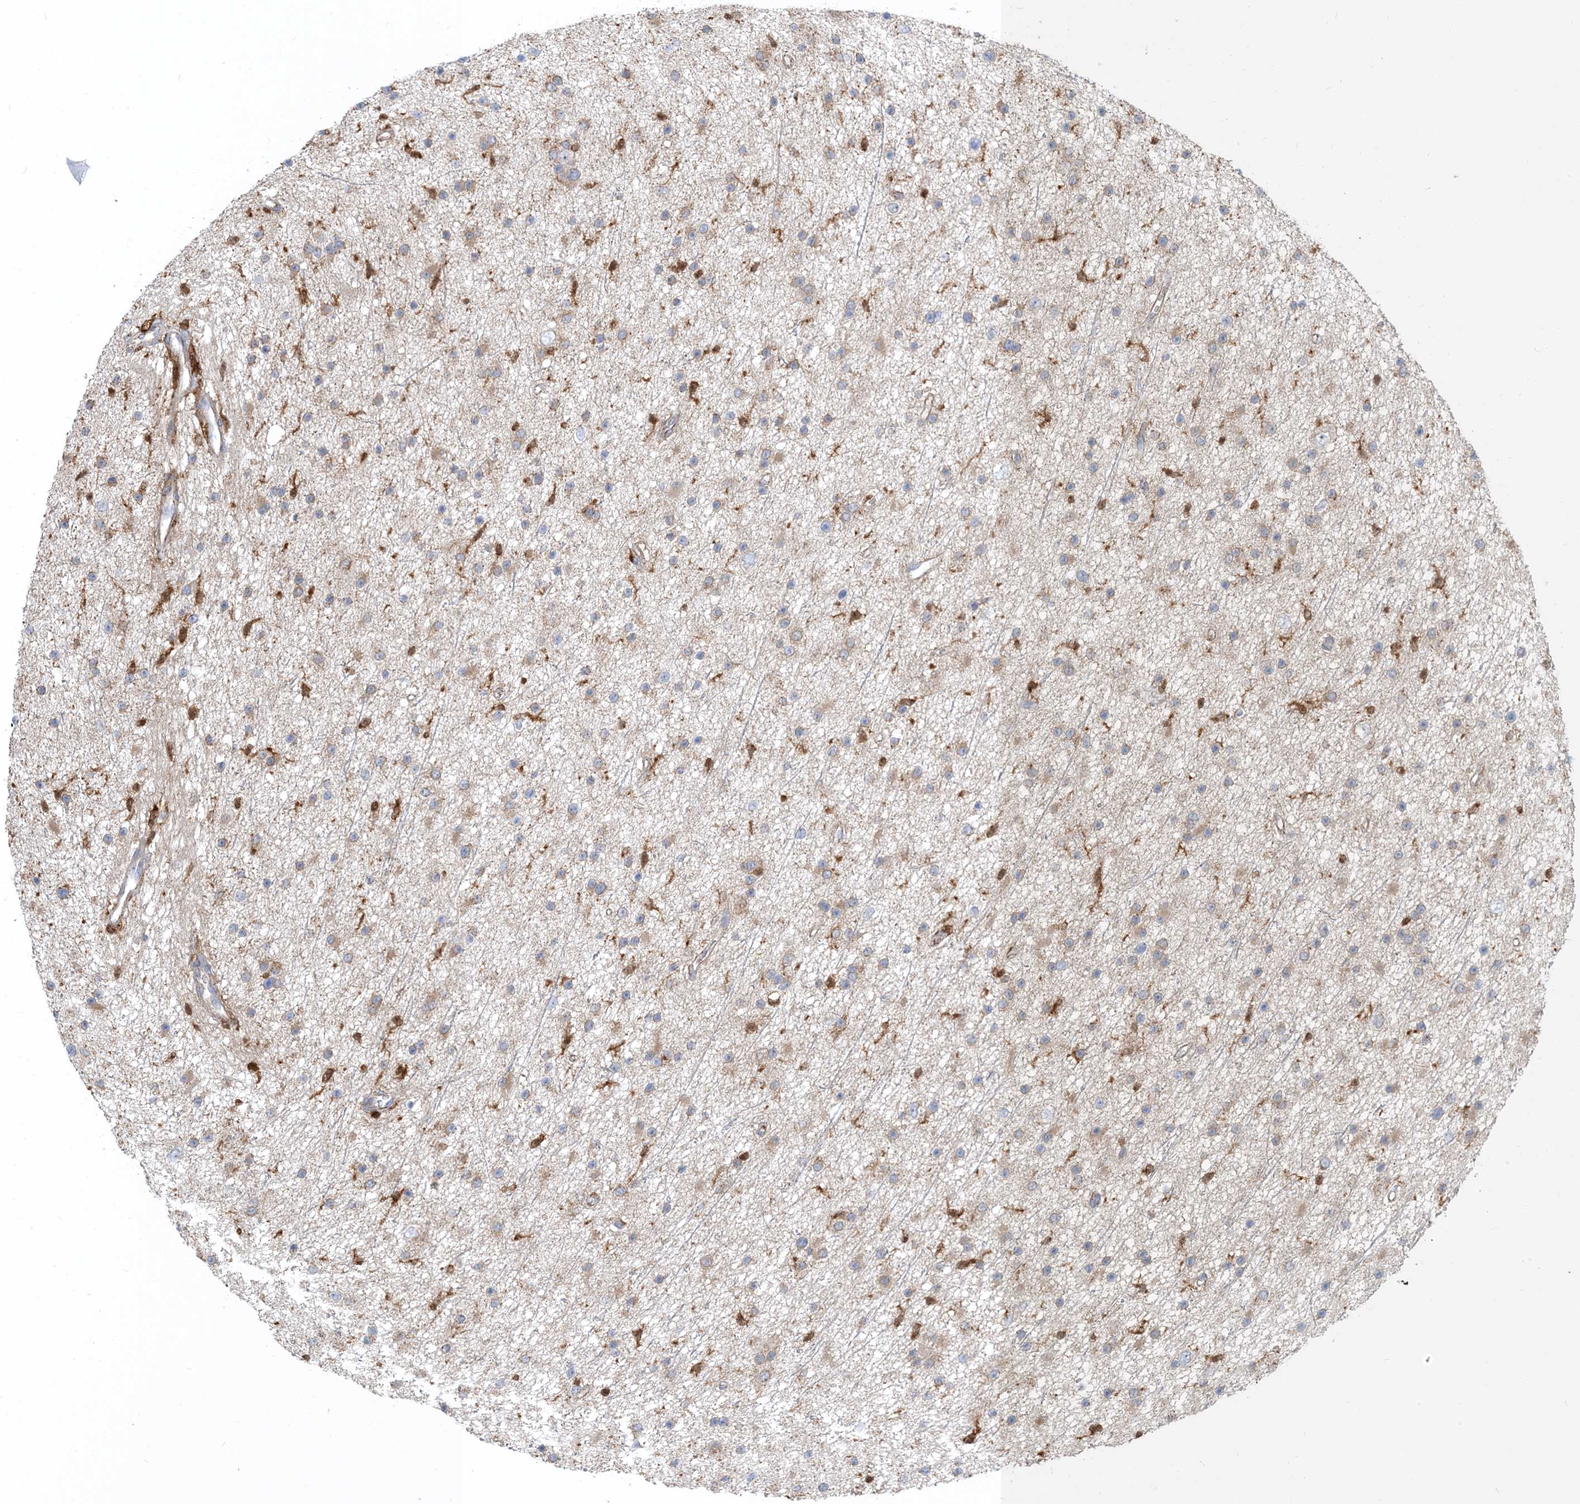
{"staining": {"intensity": "weak", "quantity": "25%-75%", "location": "cytoplasmic/membranous"}, "tissue": "glioma", "cell_type": "Tumor cells", "image_type": "cancer", "snomed": [{"axis": "morphology", "description": "Glioma, malignant, Low grade"}, {"axis": "topography", "description": "Cerebral cortex"}], "caption": "Protein expression analysis of malignant glioma (low-grade) reveals weak cytoplasmic/membranous staining in about 25%-75% of tumor cells.", "gene": "NAGK", "patient": {"sex": "female", "age": 39}}